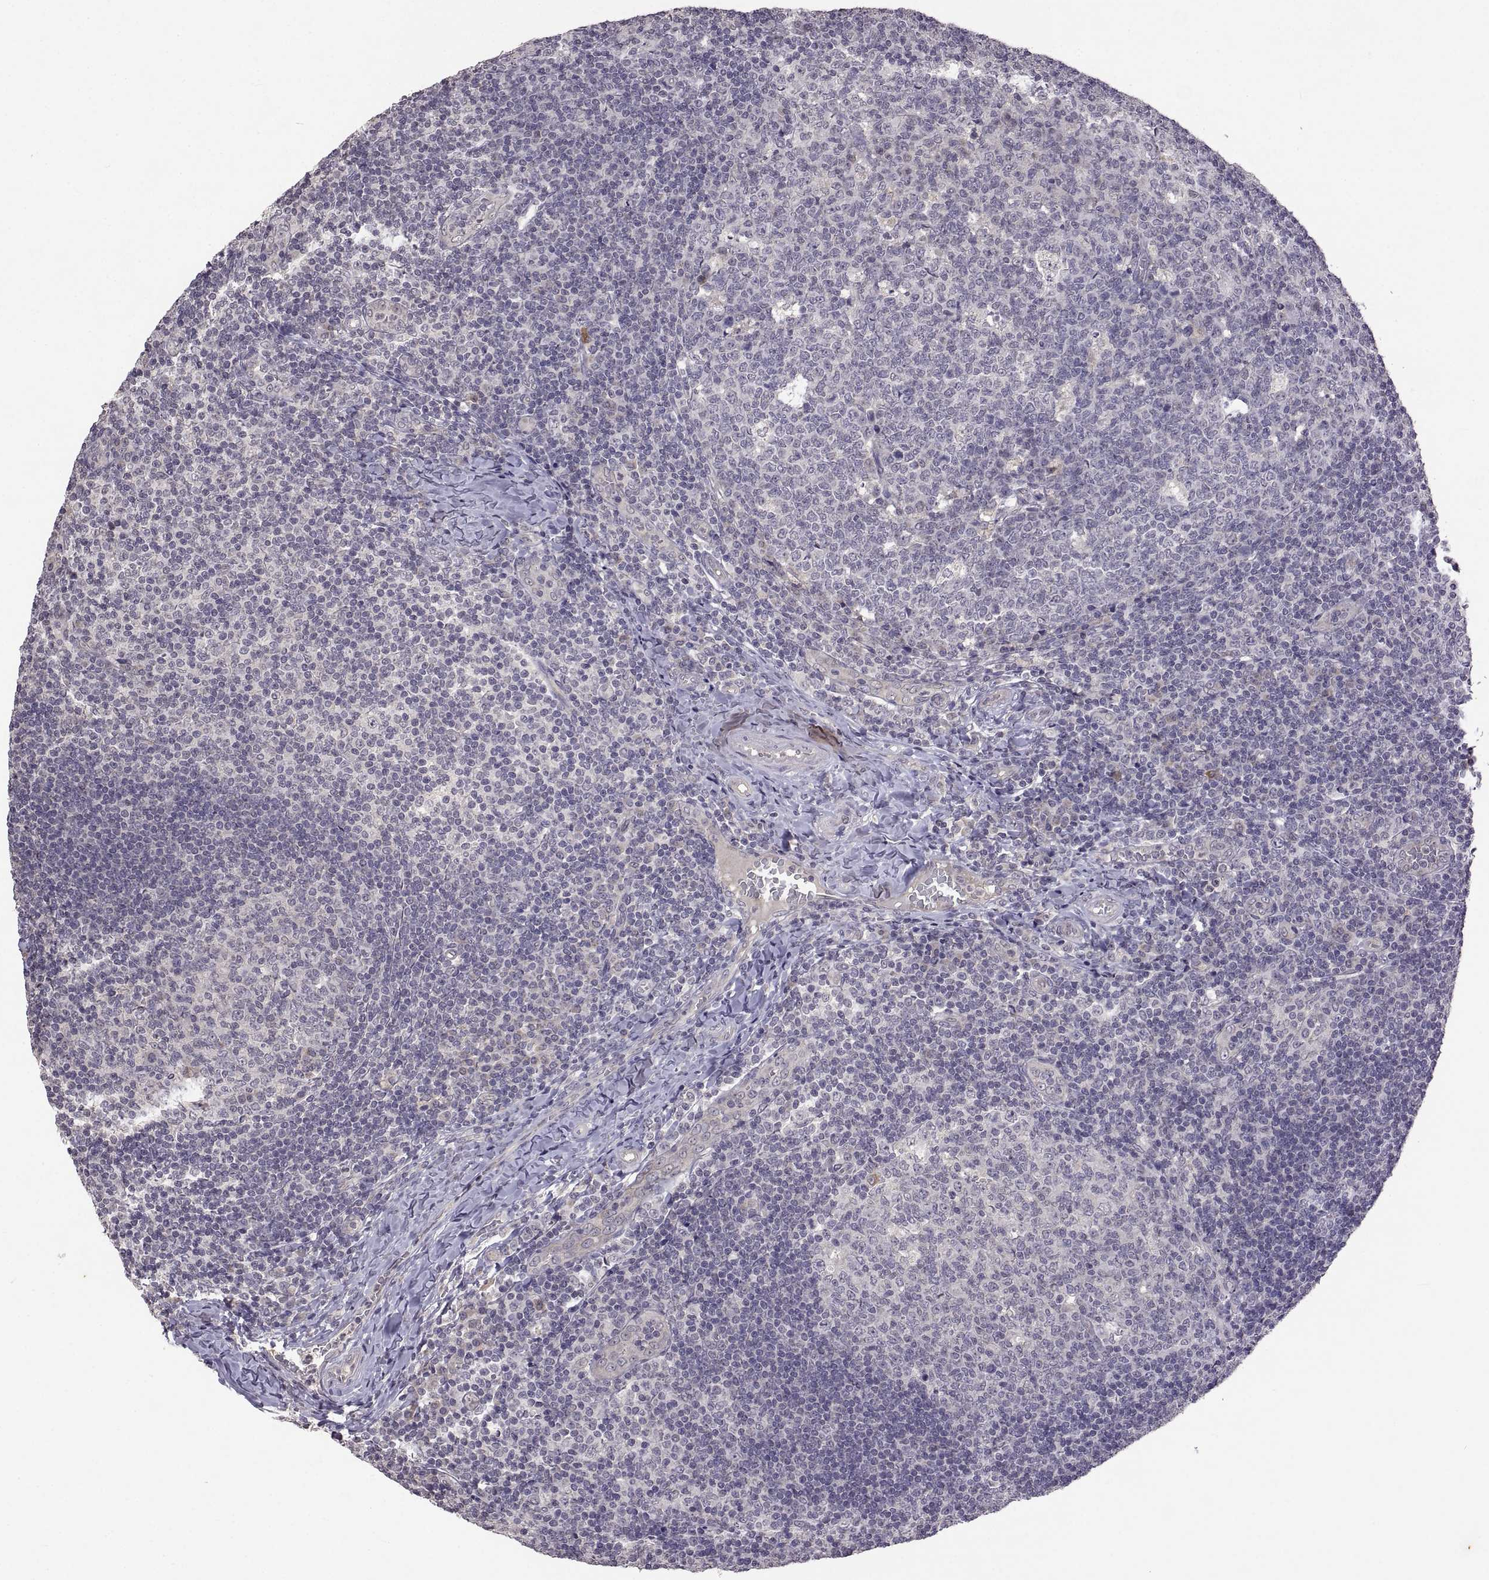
{"staining": {"intensity": "negative", "quantity": "none", "location": "none"}, "tissue": "tonsil", "cell_type": "Germinal center cells", "image_type": "normal", "snomed": [{"axis": "morphology", "description": "Normal tissue, NOS"}, {"axis": "topography", "description": "Tonsil"}], "caption": "IHC photomicrograph of normal tonsil: tonsil stained with DAB demonstrates no significant protein staining in germinal center cells.", "gene": "LAMA1", "patient": {"sex": "male", "age": 17}}